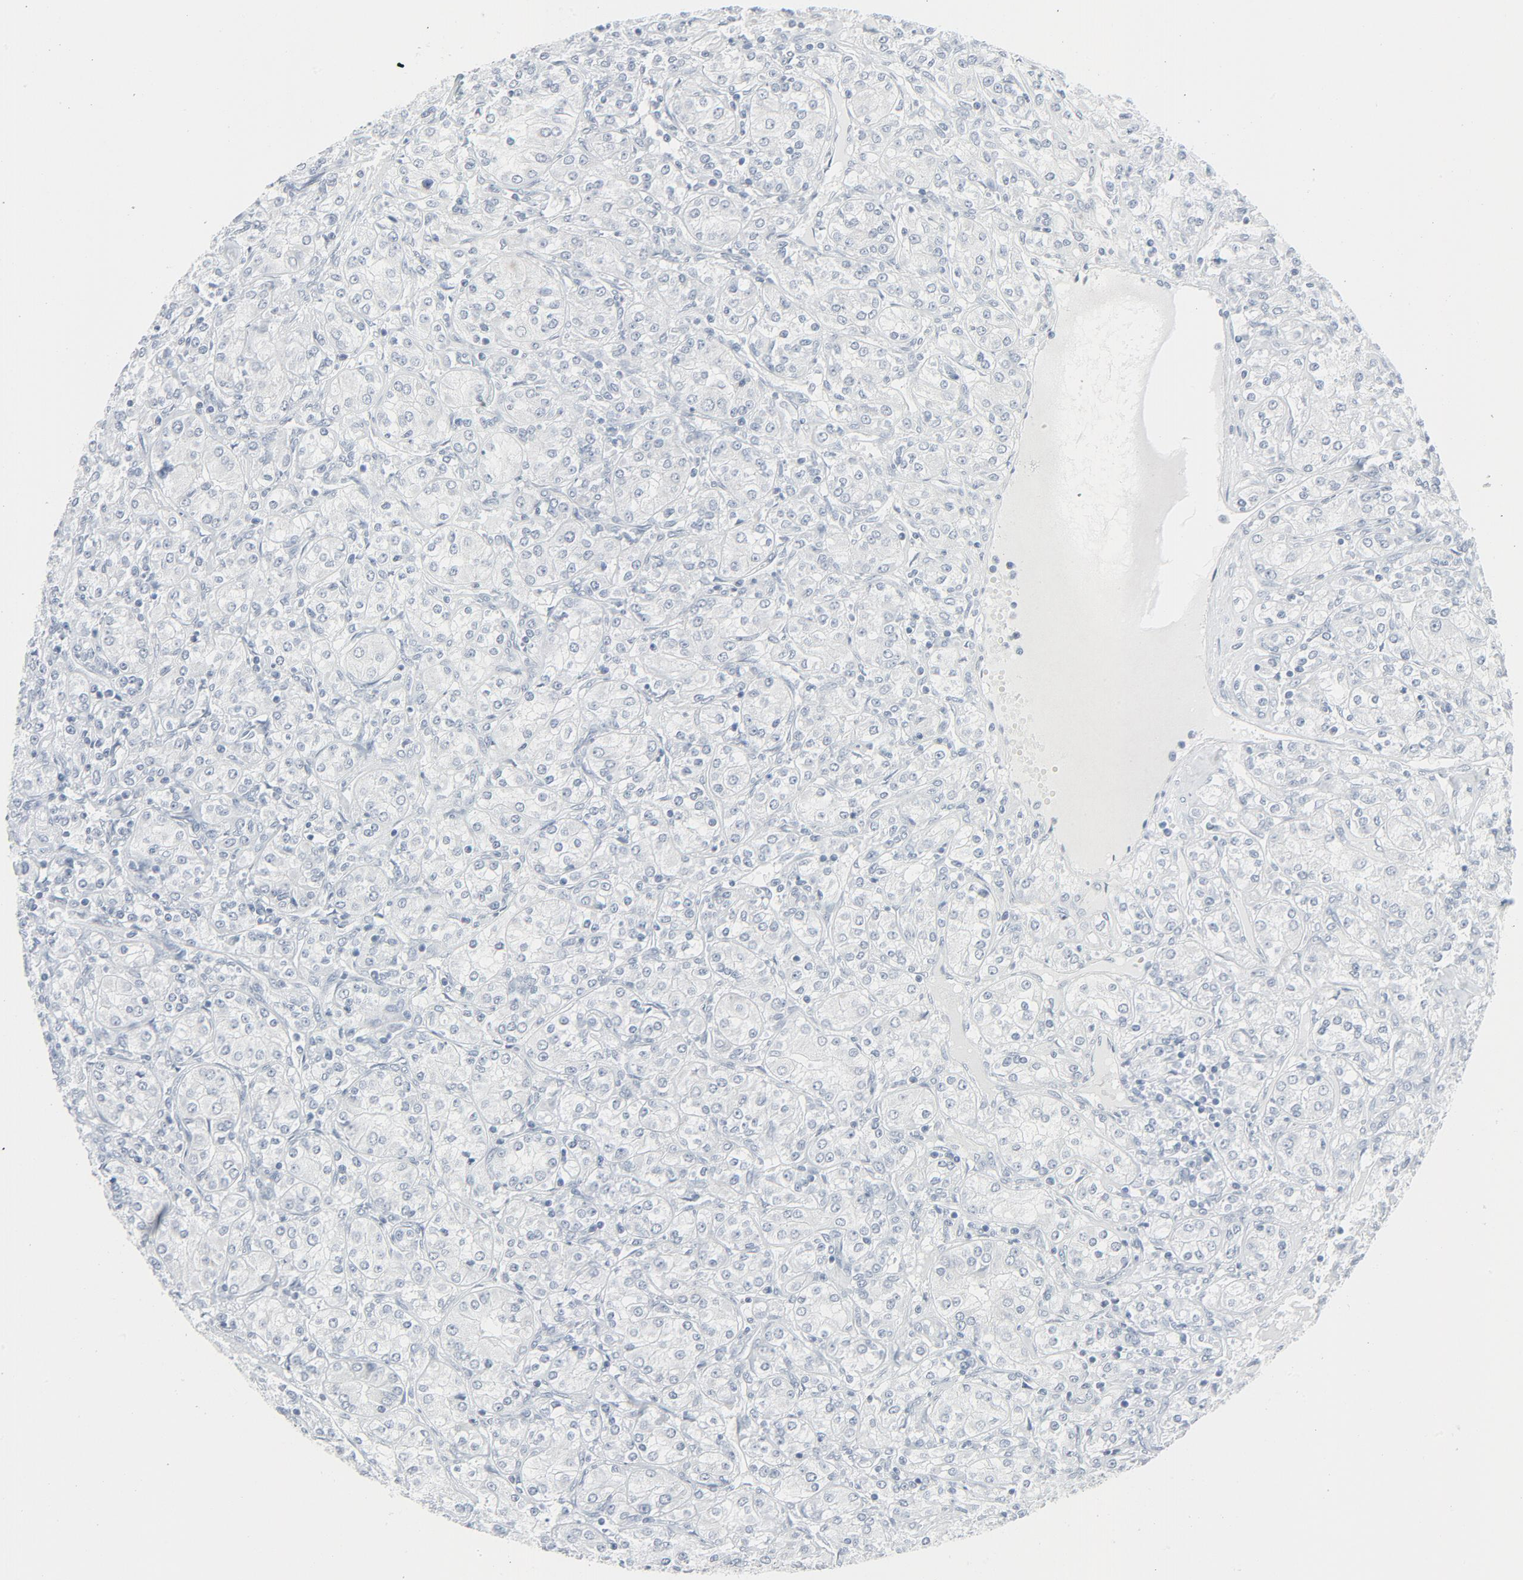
{"staining": {"intensity": "negative", "quantity": "none", "location": "none"}, "tissue": "renal cancer", "cell_type": "Tumor cells", "image_type": "cancer", "snomed": [{"axis": "morphology", "description": "Adenocarcinoma, NOS"}, {"axis": "topography", "description": "Kidney"}], "caption": "This is an immunohistochemistry (IHC) histopathology image of human renal cancer (adenocarcinoma). There is no expression in tumor cells.", "gene": "FGFR3", "patient": {"sex": "male", "age": 77}}